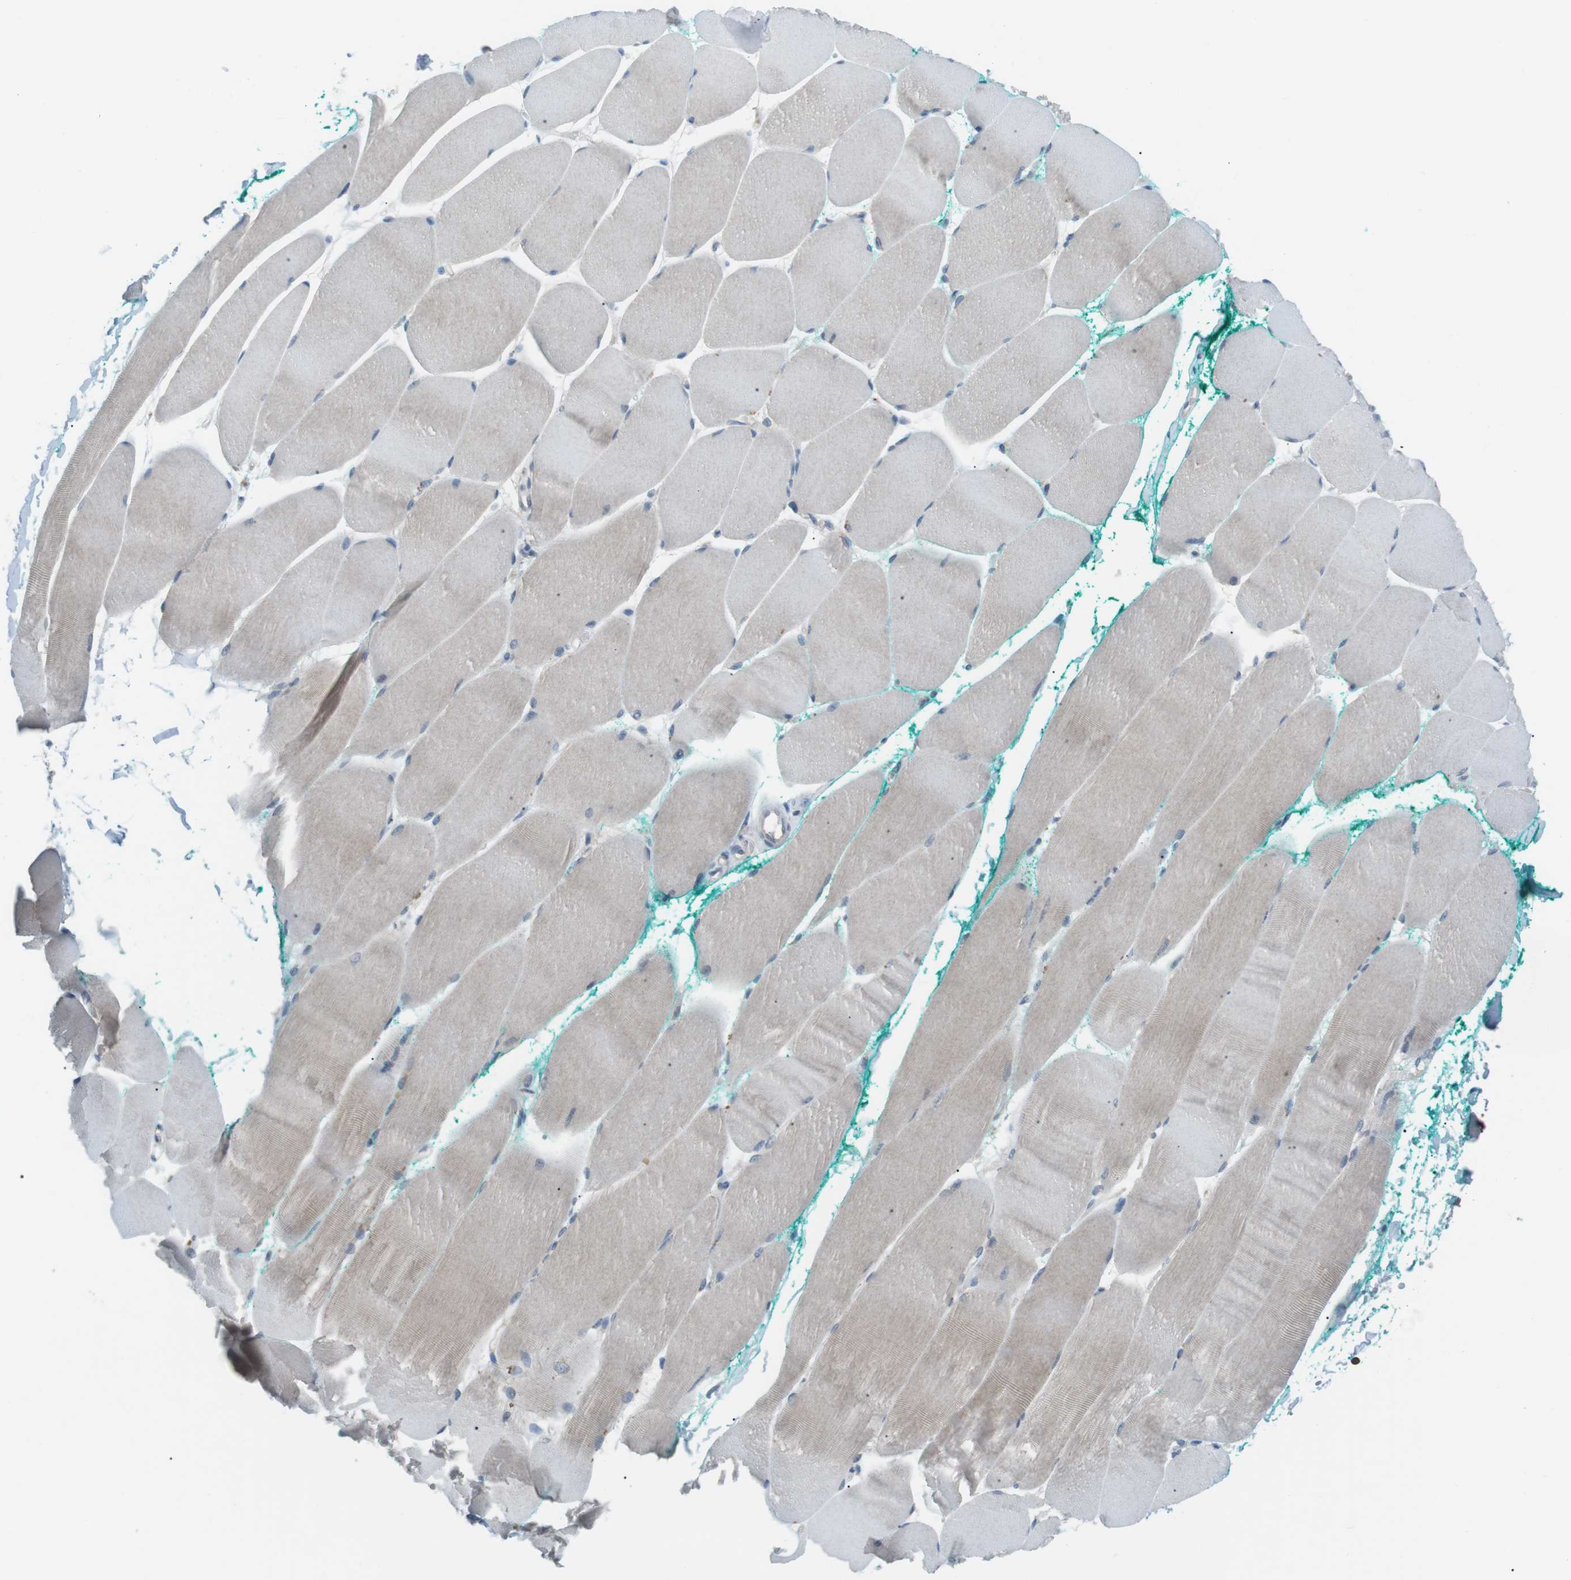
{"staining": {"intensity": "moderate", "quantity": "<25%", "location": "cytoplasmic/membranous"}, "tissue": "skeletal muscle", "cell_type": "Myocytes", "image_type": "normal", "snomed": [{"axis": "morphology", "description": "Normal tissue, NOS"}, {"axis": "morphology", "description": "Squamous cell carcinoma, NOS"}, {"axis": "topography", "description": "Skeletal muscle"}], "caption": "The micrograph displays a brown stain indicating the presence of a protein in the cytoplasmic/membranous of myocytes in skeletal muscle. (DAB (3,3'-diaminobenzidine) IHC with brightfield microscopy, high magnification).", "gene": "FCRLA", "patient": {"sex": "male", "age": 51}}